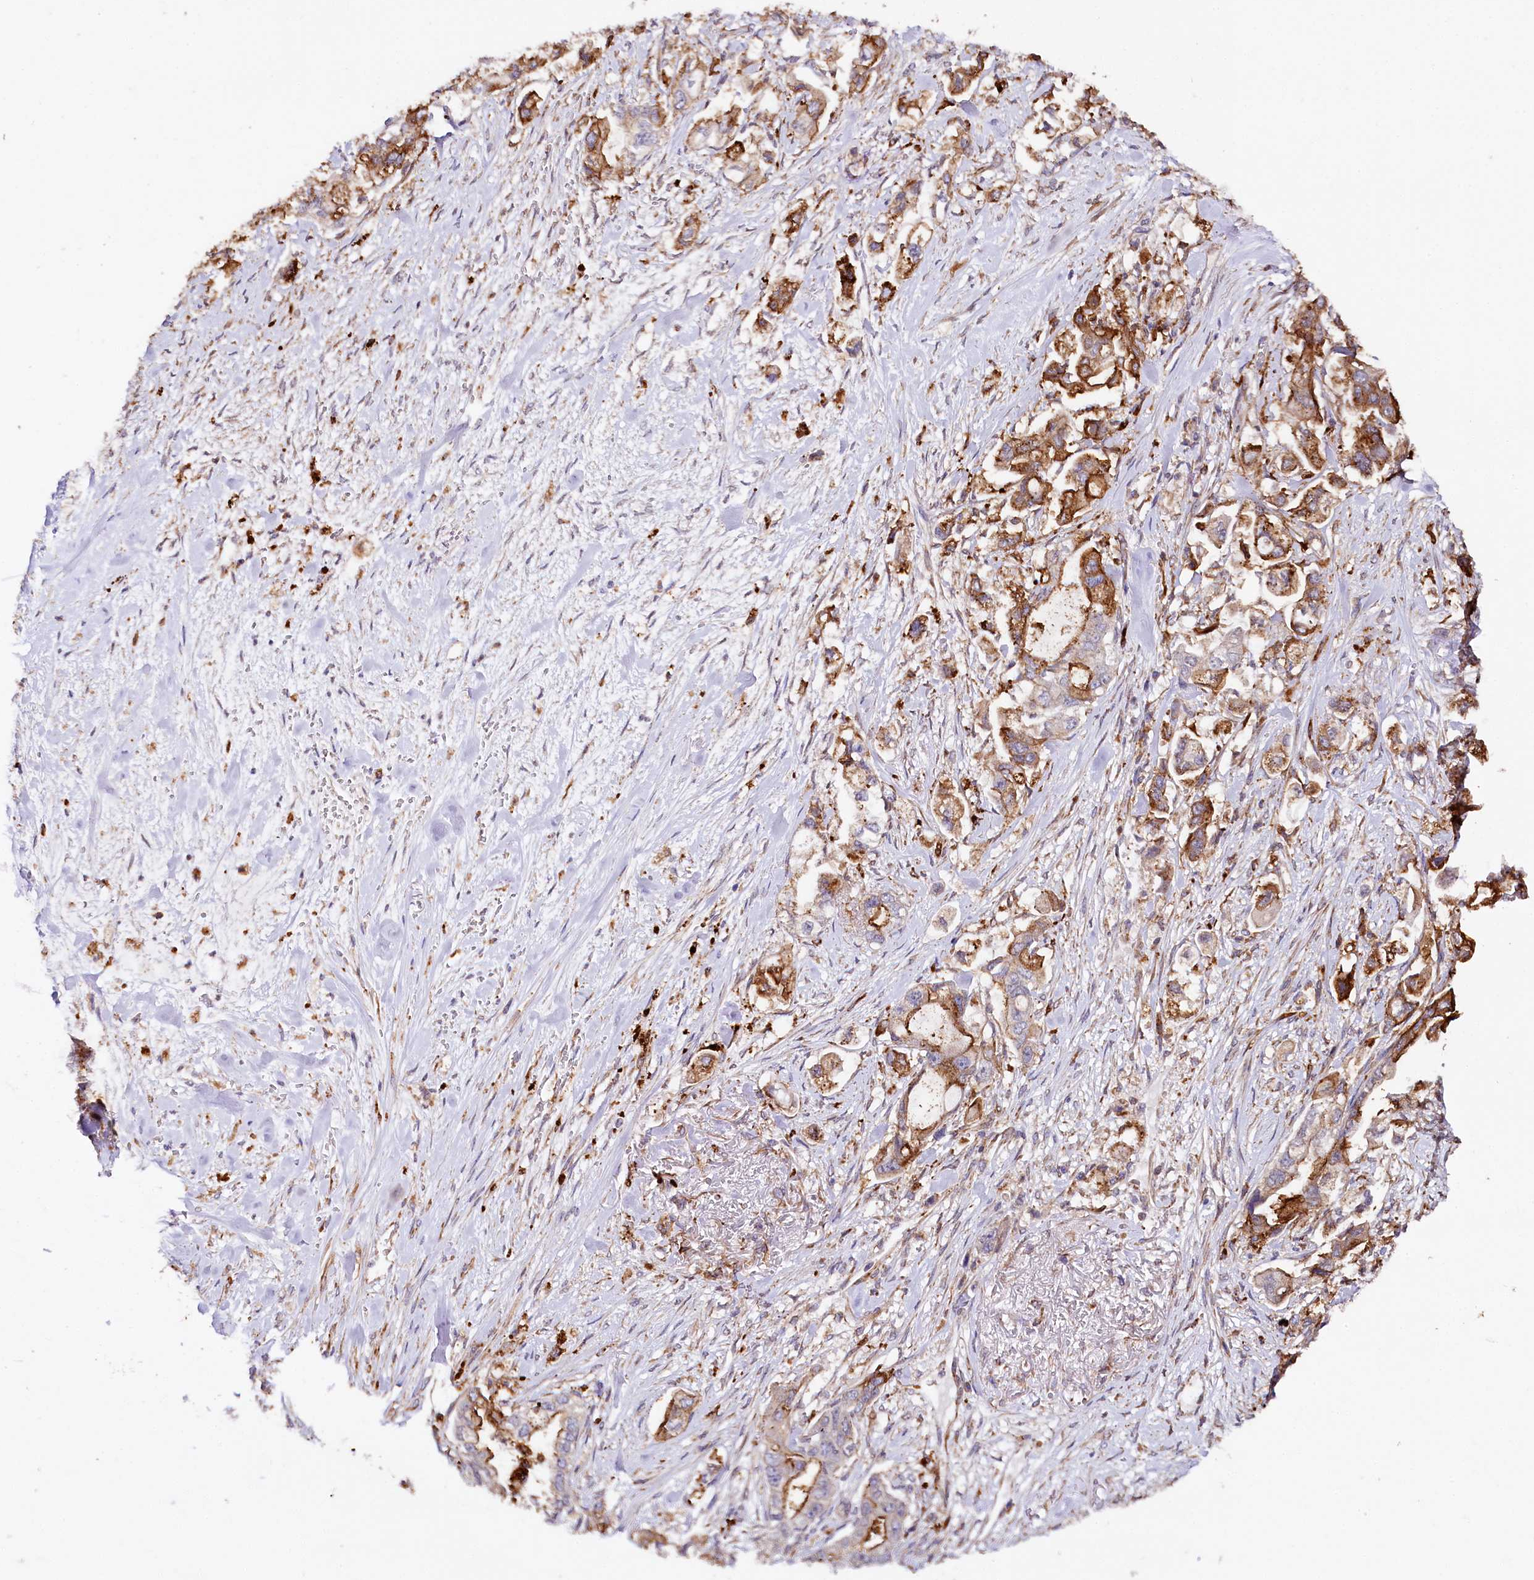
{"staining": {"intensity": "strong", "quantity": ">75%", "location": "cytoplasmic/membranous"}, "tissue": "stomach cancer", "cell_type": "Tumor cells", "image_type": "cancer", "snomed": [{"axis": "morphology", "description": "Adenocarcinoma, NOS"}, {"axis": "topography", "description": "Stomach"}], "caption": "IHC of stomach adenocarcinoma exhibits high levels of strong cytoplasmic/membranous staining in approximately >75% of tumor cells. Using DAB (brown) and hematoxylin (blue) stains, captured at high magnification using brightfield microscopy.", "gene": "TTC12", "patient": {"sex": "male", "age": 62}}